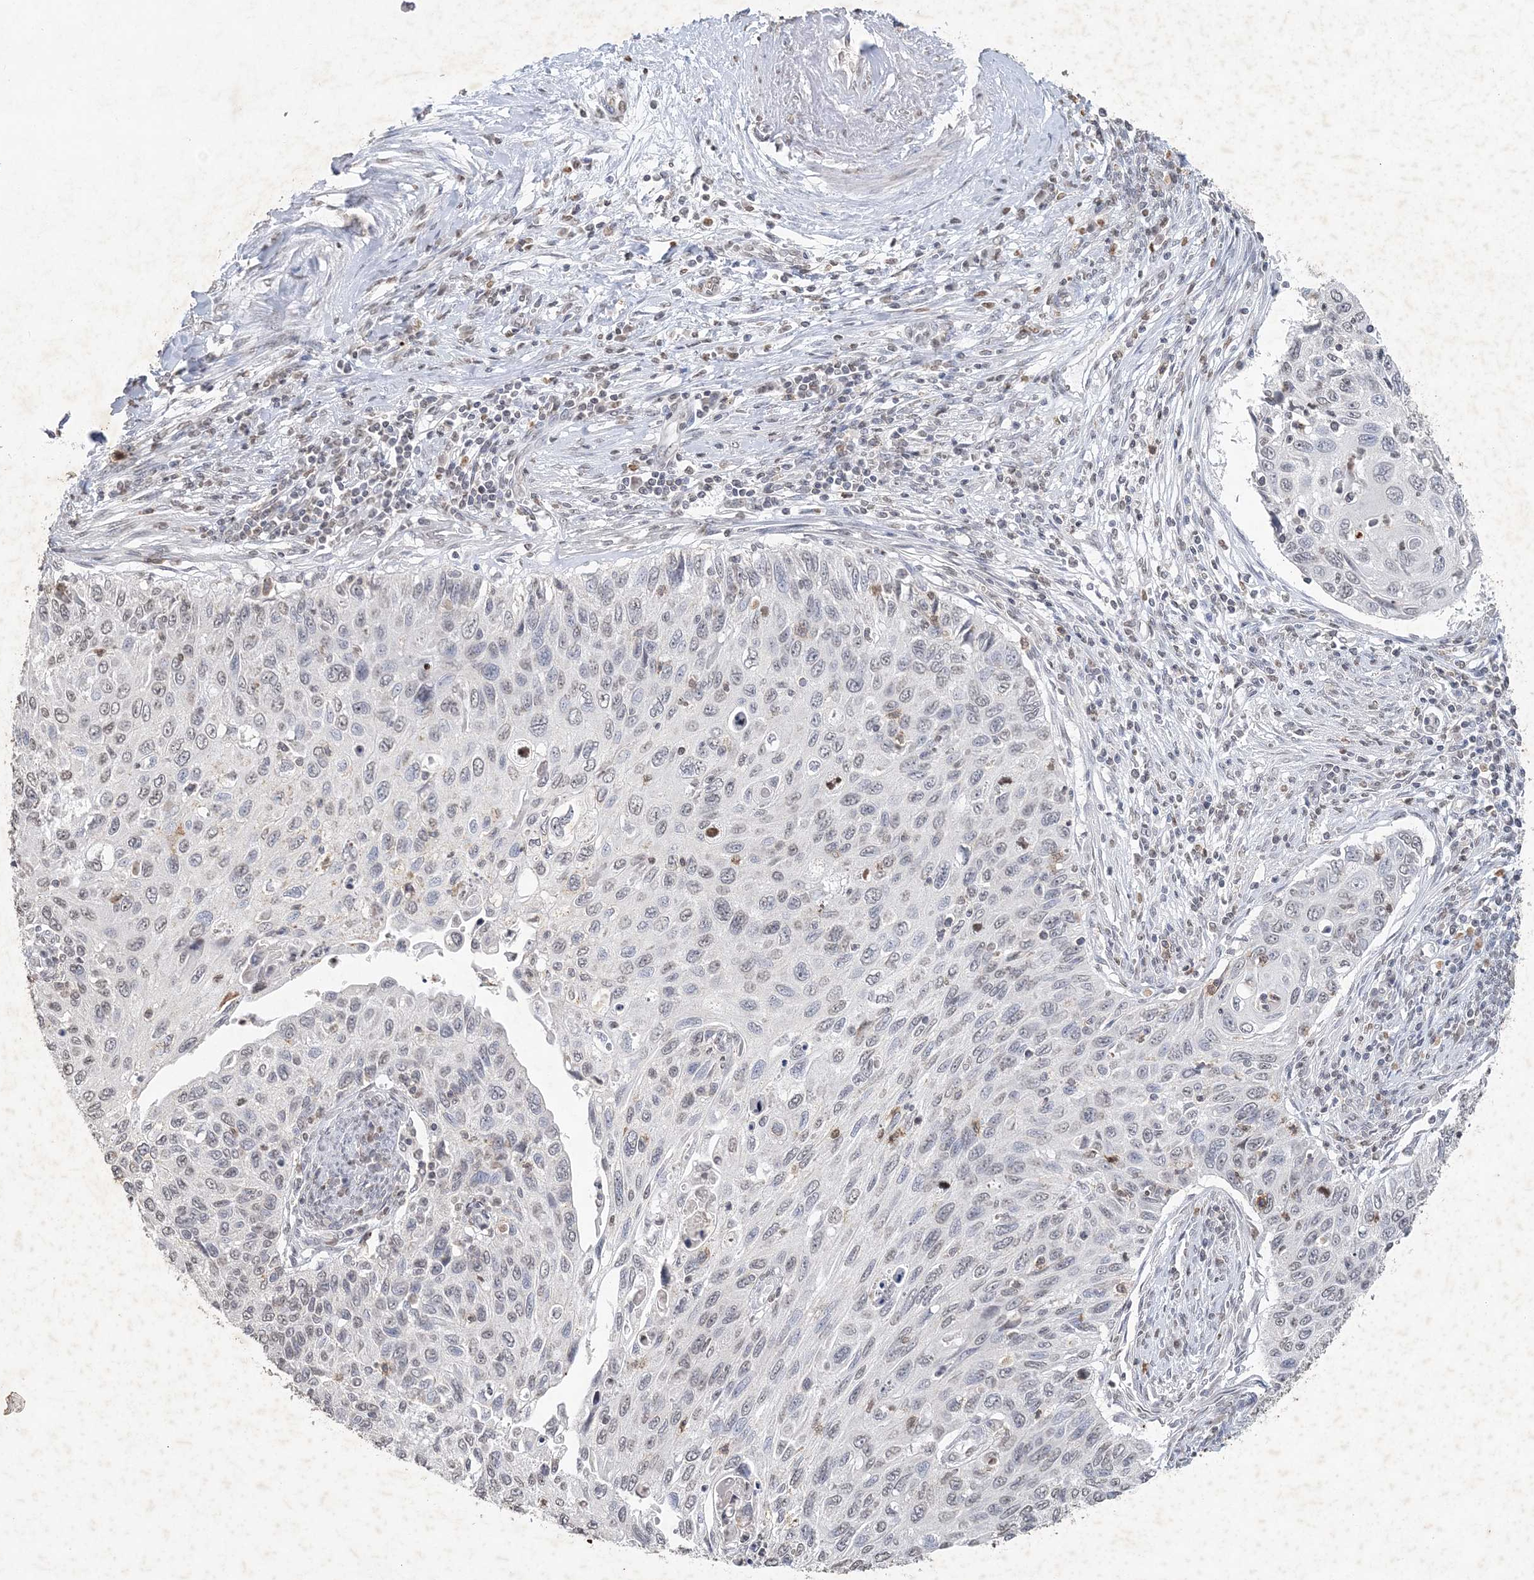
{"staining": {"intensity": "weak", "quantity": "<25%", "location": "nuclear"}, "tissue": "cervical cancer", "cell_type": "Tumor cells", "image_type": "cancer", "snomed": [{"axis": "morphology", "description": "Squamous cell carcinoma, NOS"}, {"axis": "topography", "description": "Cervix"}], "caption": "This micrograph is of cervical cancer stained with IHC to label a protein in brown with the nuclei are counter-stained blue. There is no positivity in tumor cells.", "gene": "PDCD1", "patient": {"sex": "female", "age": 70}}